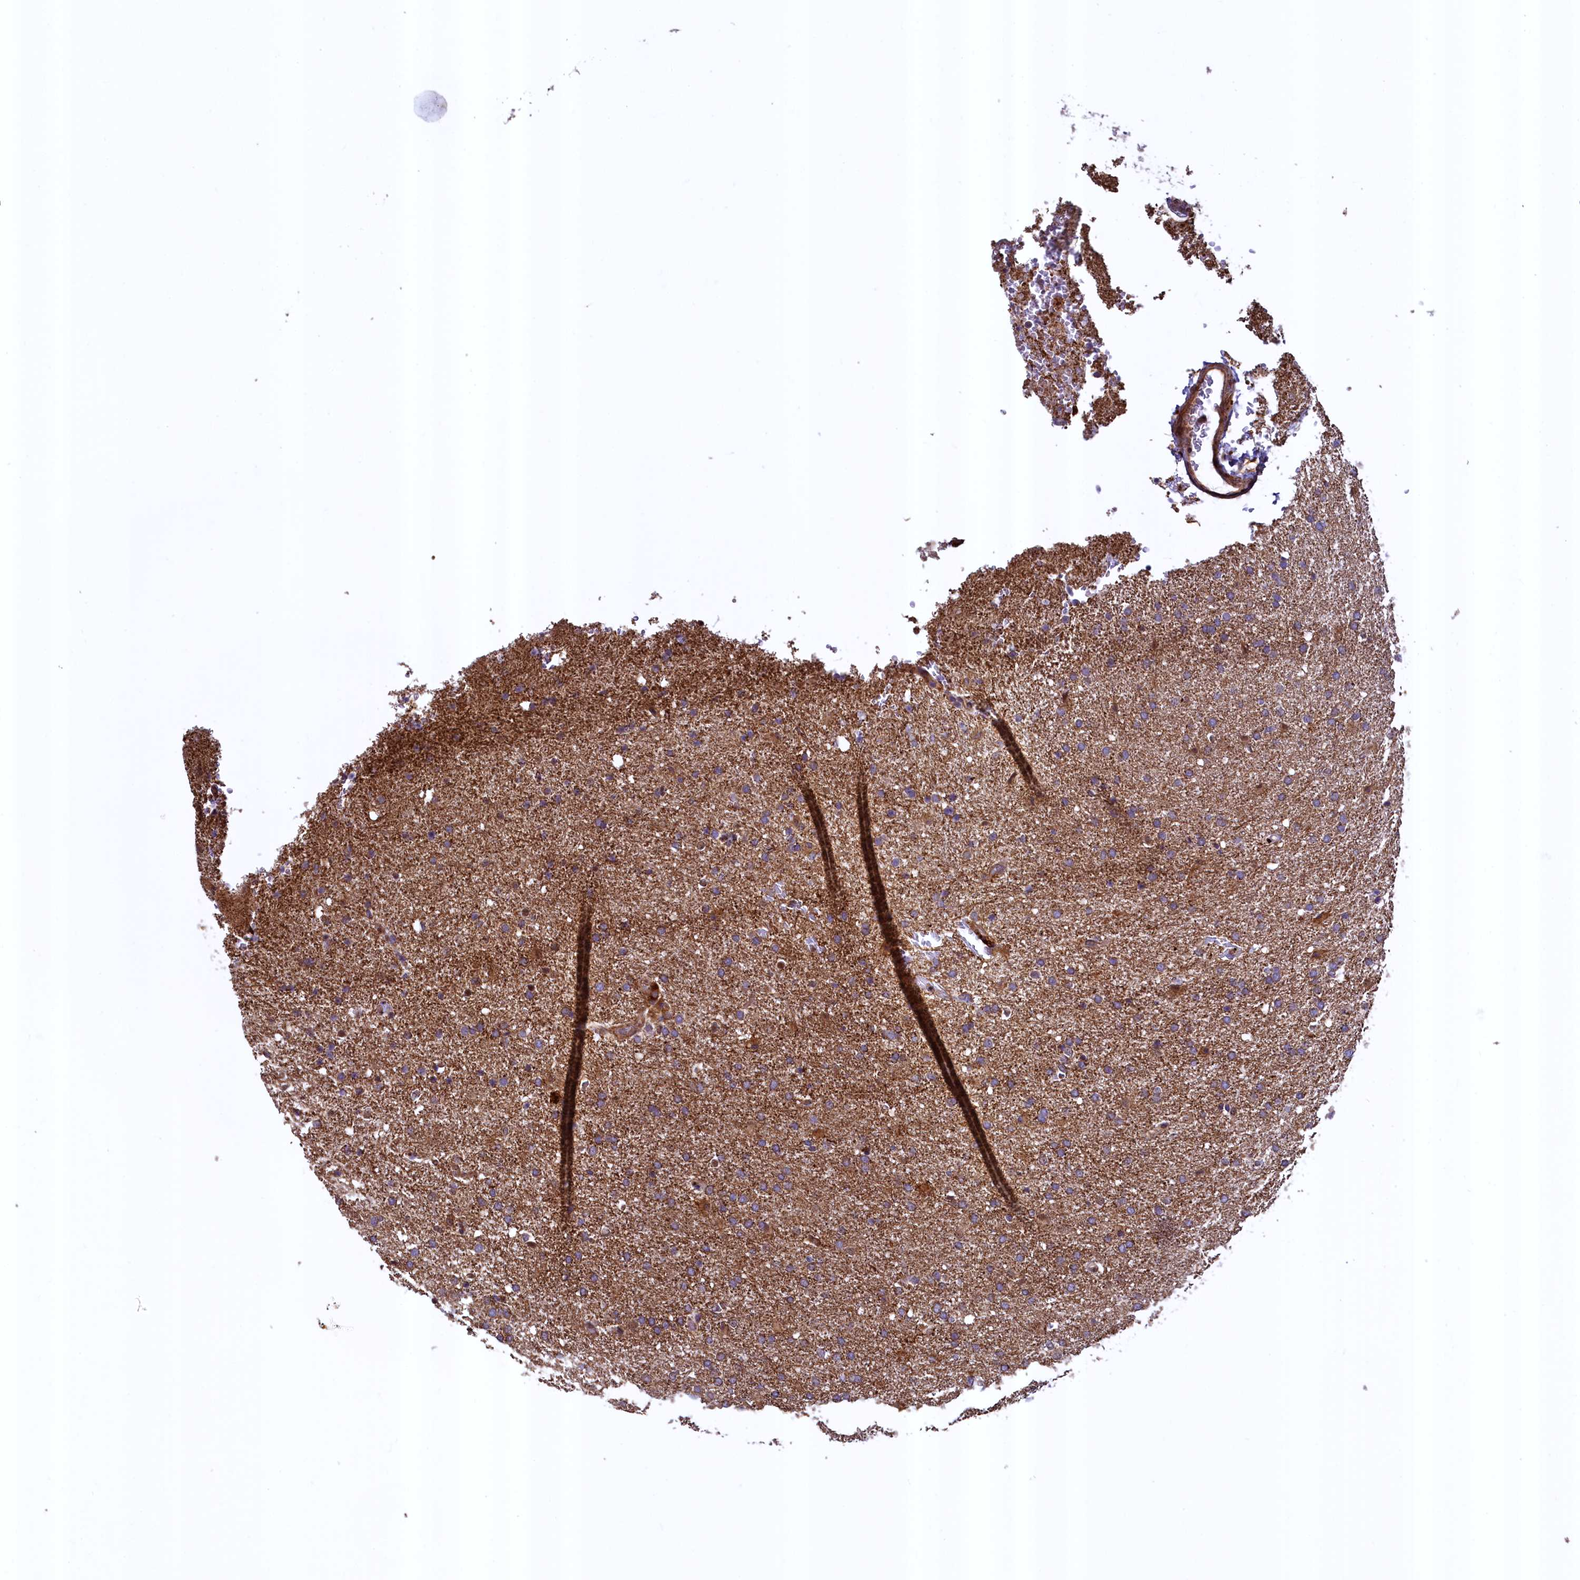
{"staining": {"intensity": "moderate", "quantity": ">75%", "location": "cytoplasmic/membranous"}, "tissue": "glioma", "cell_type": "Tumor cells", "image_type": "cancer", "snomed": [{"axis": "morphology", "description": "Glioma, malignant, High grade"}, {"axis": "topography", "description": "Brain"}], "caption": "Approximately >75% of tumor cells in human glioma show moderate cytoplasmic/membranous protein positivity as visualized by brown immunohistochemical staining.", "gene": "ZNF577", "patient": {"sex": "male", "age": 72}}